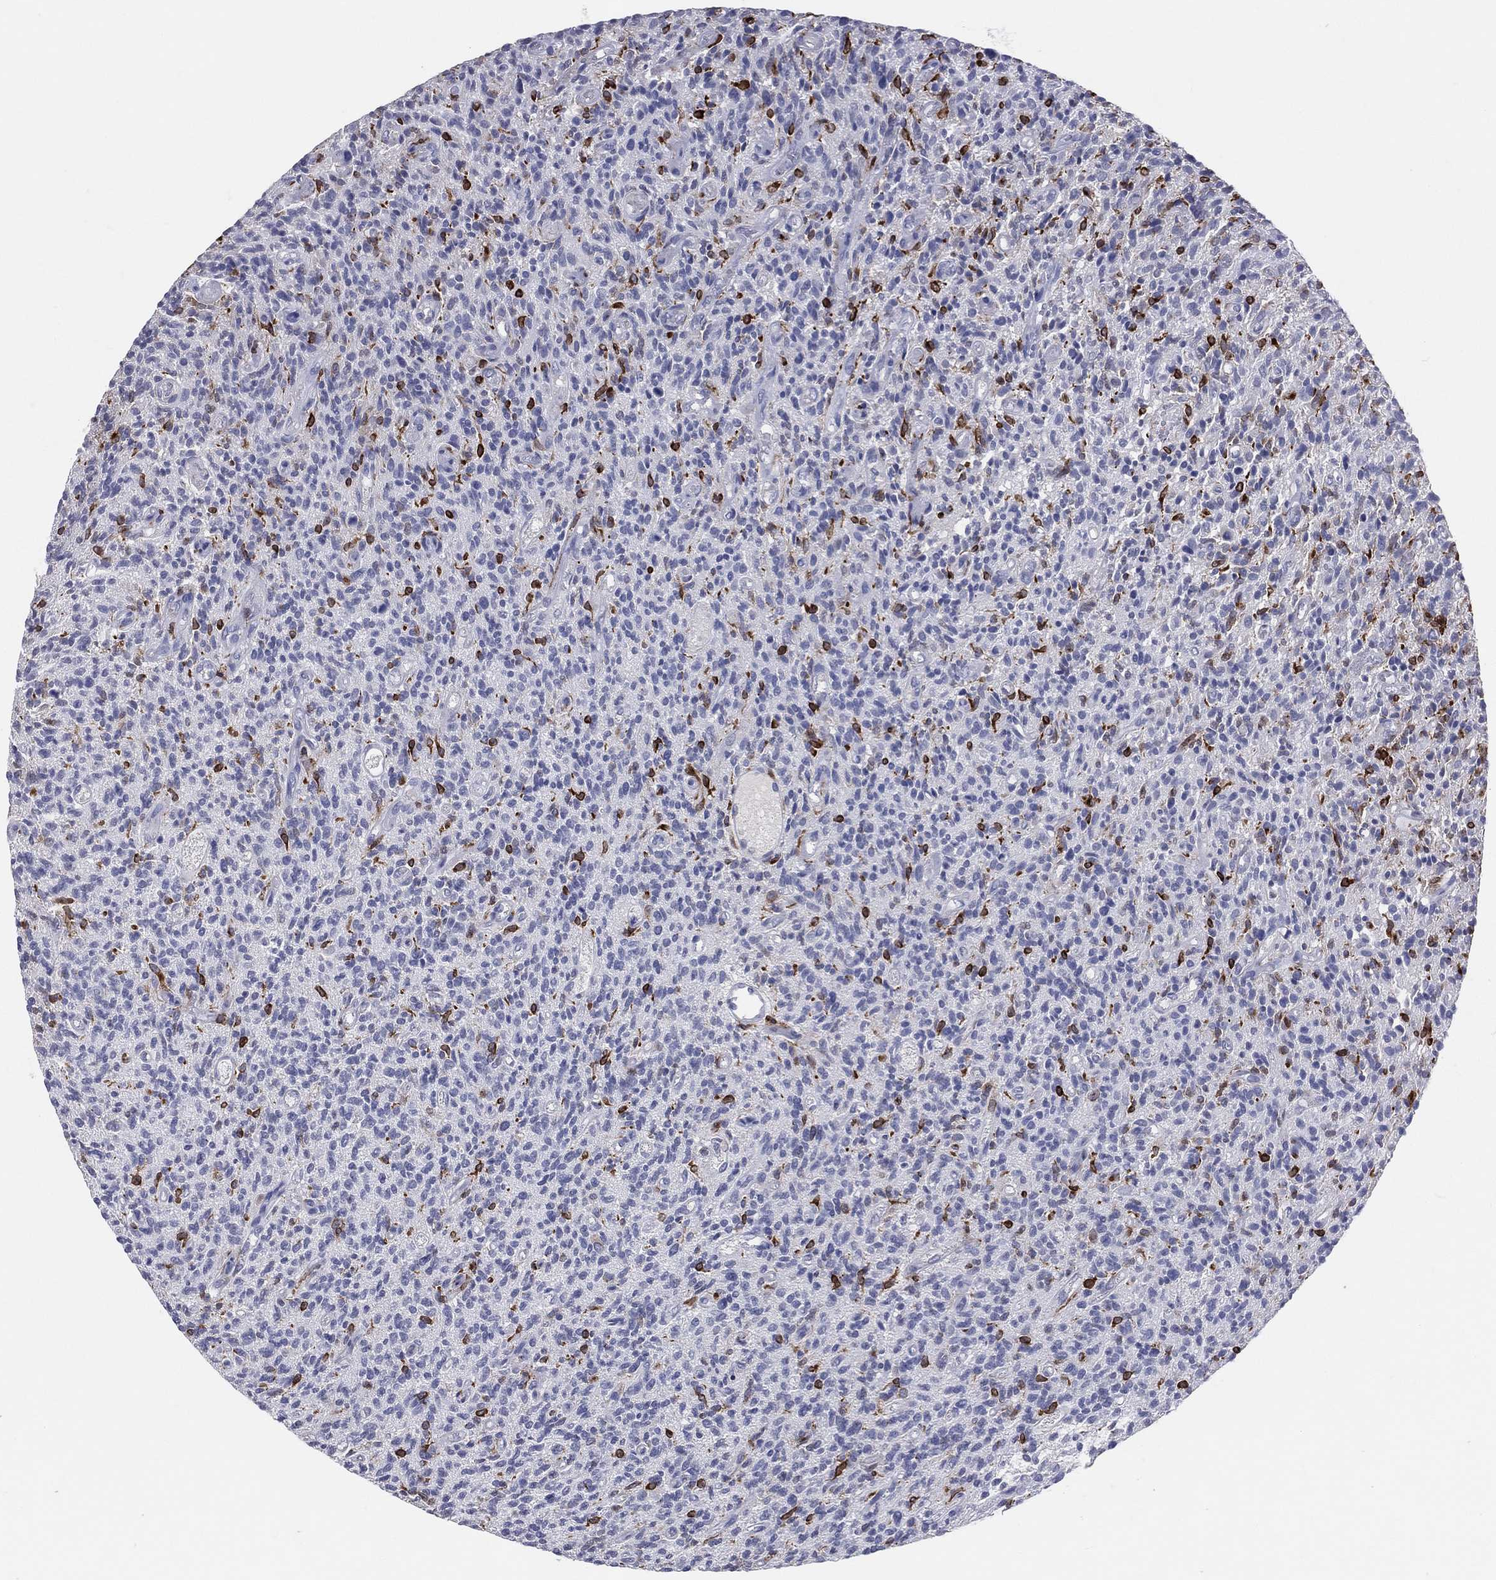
{"staining": {"intensity": "strong", "quantity": "<25%", "location": "cytoplasmic/membranous"}, "tissue": "glioma", "cell_type": "Tumor cells", "image_type": "cancer", "snomed": [{"axis": "morphology", "description": "Glioma, malignant, High grade"}, {"axis": "topography", "description": "Brain"}], "caption": "About <25% of tumor cells in glioma display strong cytoplasmic/membranous protein expression as visualized by brown immunohistochemical staining.", "gene": "CD74", "patient": {"sex": "male", "age": 64}}